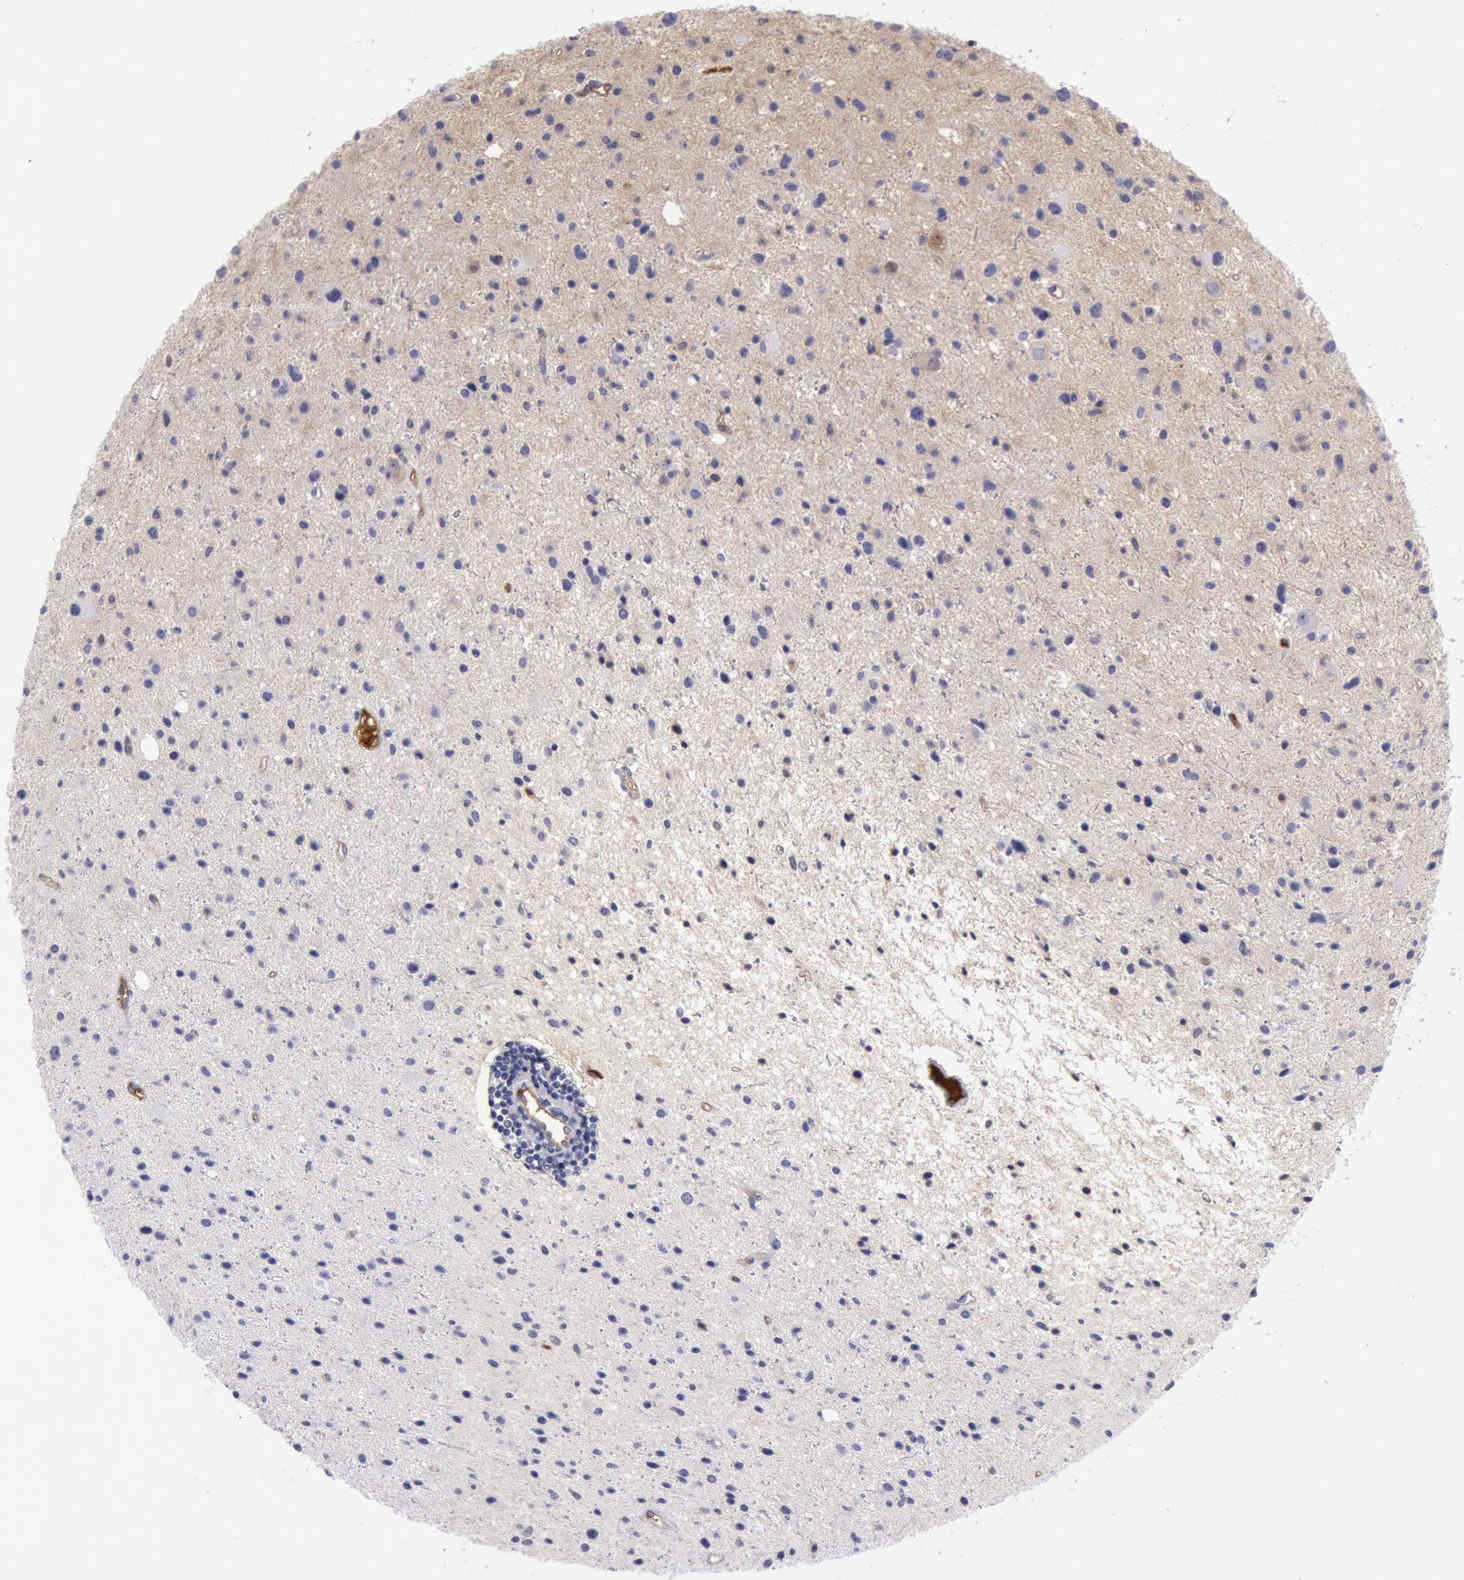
{"staining": {"intensity": "weak", "quantity": "25%-75%", "location": "cytoplasmic/membranous"}, "tissue": "glioma", "cell_type": "Tumor cells", "image_type": "cancer", "snomed": [{"axis": "morphology", "description": "Glioma, malignant, Low grade"}, {"axis": "topography", "description": "Brain"}], "caption": "Malignant low-grade glioma stained for a protein (brown) exhibits weak cytoplasmic/membranous positive expression in approximately 25%-75% of tumor cells.", "gene": "IGHG1", "patient": {"sex": "female", "age": 46}}